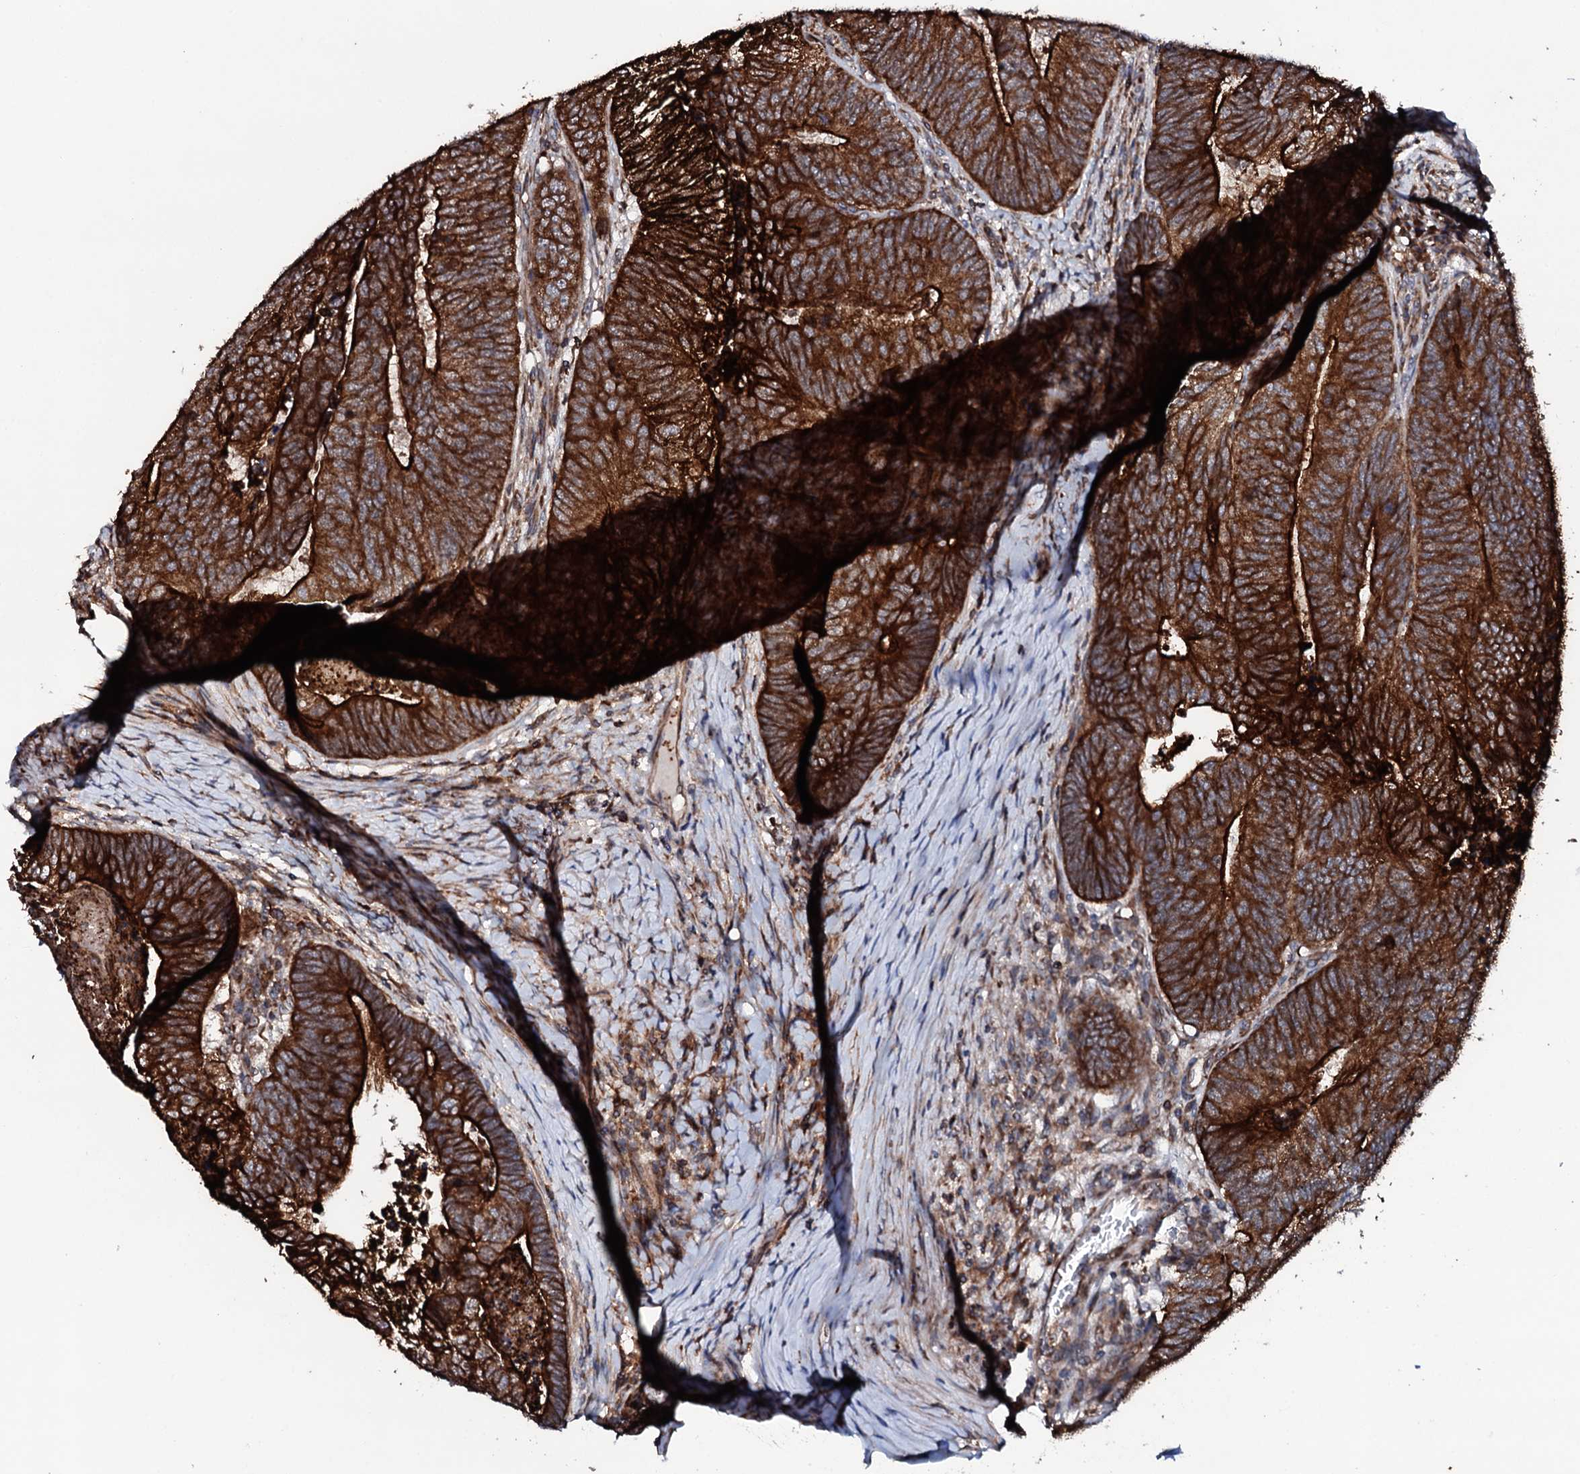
{"staining": {"intensity": "strong", "quantity": ">75%", "location": "cytoplasmic/membranous"}, "tissue": "colorectal cancer", "cell_type": "Tumor cells", "image_type": "cancer", "snomed": [{"axis": "morphology", "description": "Adenocarcinoma, NOS"}, {"axis": "topography", "description": "Colon"}], "caption": "Immunohistochemistry micrograph of neoplastic tissue: human colorectal adenocarcinoma stained using immunohistochemistry displays high levels of strong protein expression localized specifically in the cytoplasmic/membranous of tumor cells, appearing as a cytoplasmic/membranous brown color.", "gene": "SDHAF2", "patient": {"sex": "female", "age": 67}}